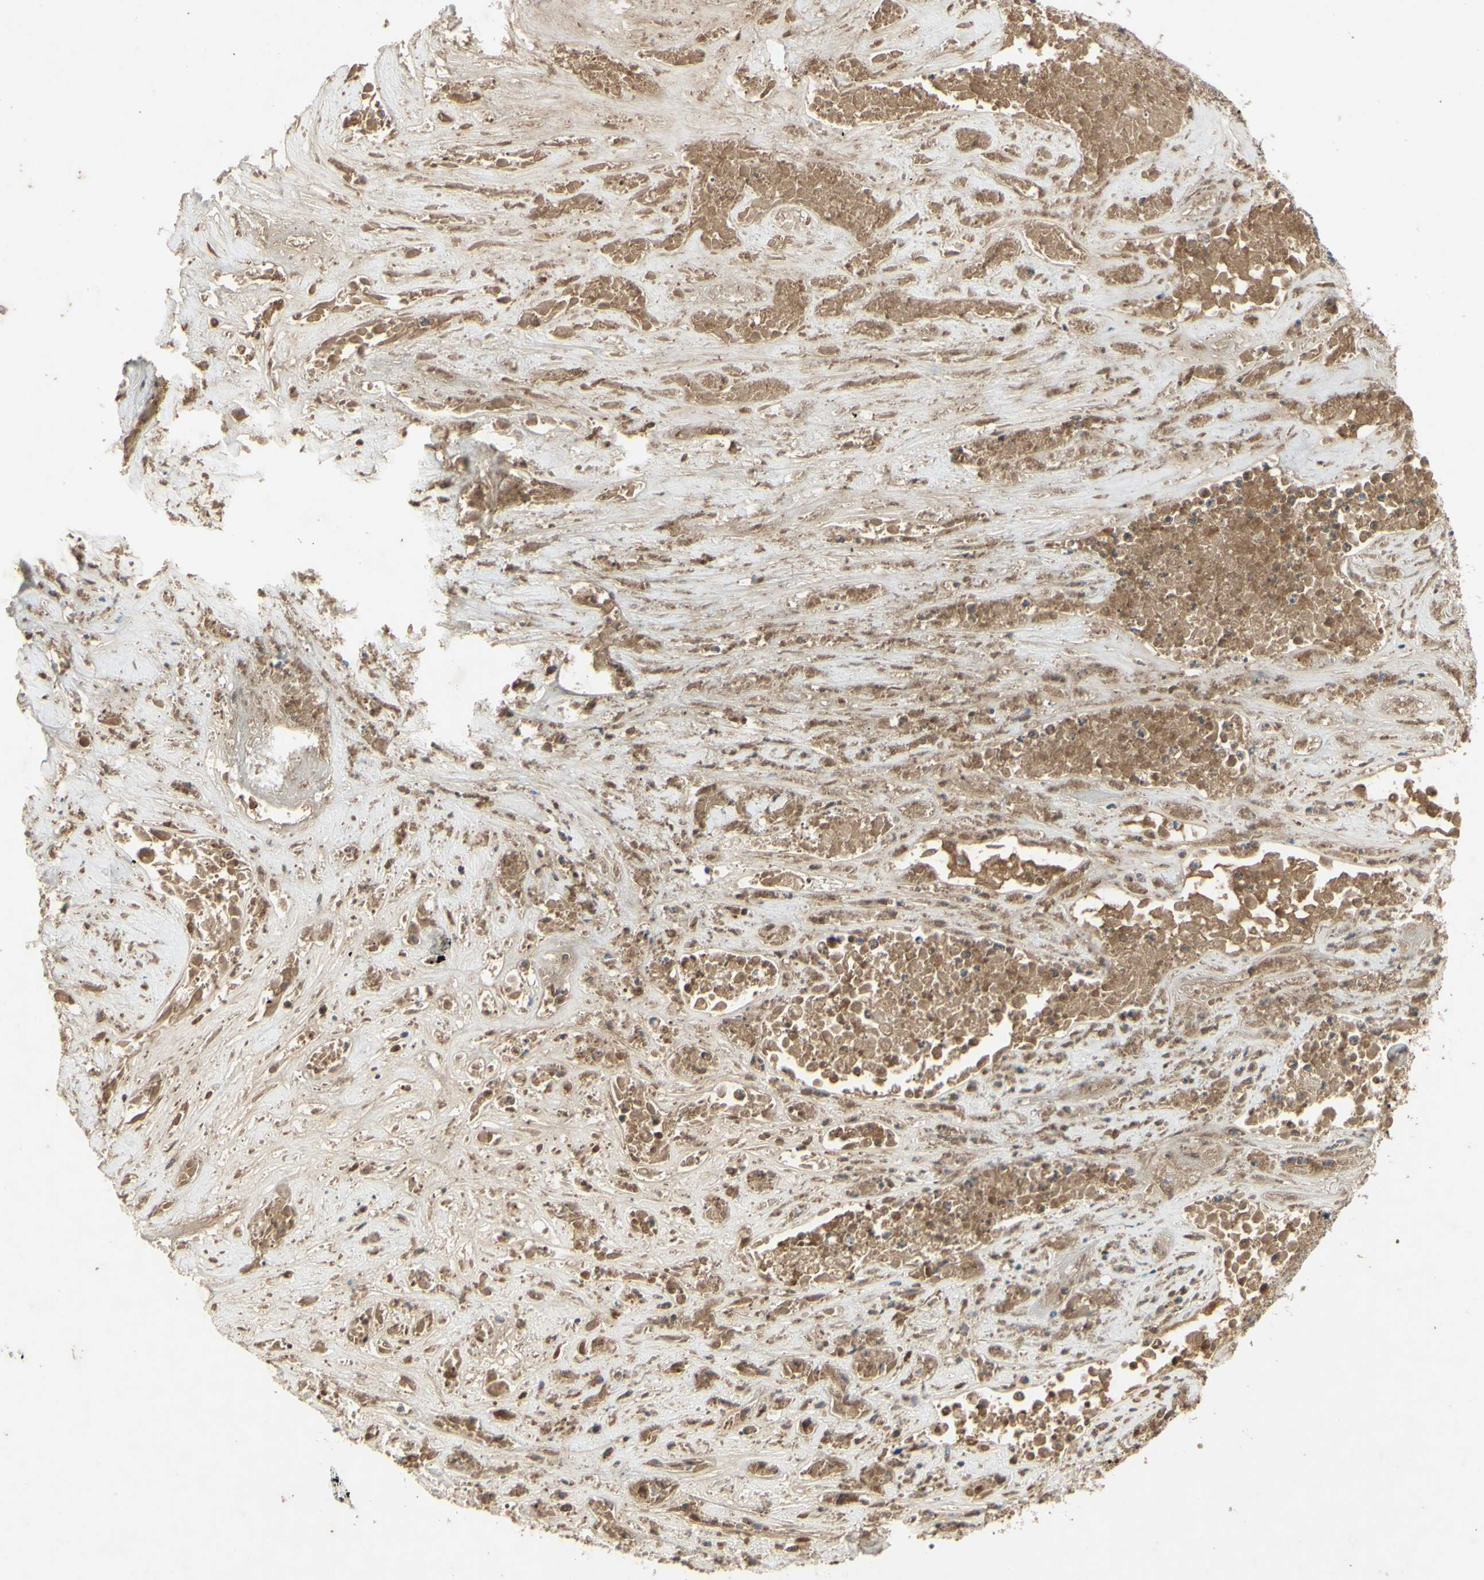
{"staining": {"intensity": "weak", "quantity": ">75%", "location": "cytoplasmic/membranous"}, "tissue": "lung cancer", "cell_type": "Tumor cells", "image_type": "cancer", "snomed": [{"axis": "morphology", "description": "Squamous cell carcinoma, NOS"}, {"axis": "topography", "description": "Lung"}], "caption": "A brown stain highlights weak cytoplasmic/membranous positivity of a protein in human lung cancer tumor cells. (Stains: DAB (3,3'-diaminobenzidine) in brown, nuclei in blue, Microscopy: brightfield microscopy at high magnification).", "gene": "RAD18", "patient": {"sex": "male", "age": 71}}